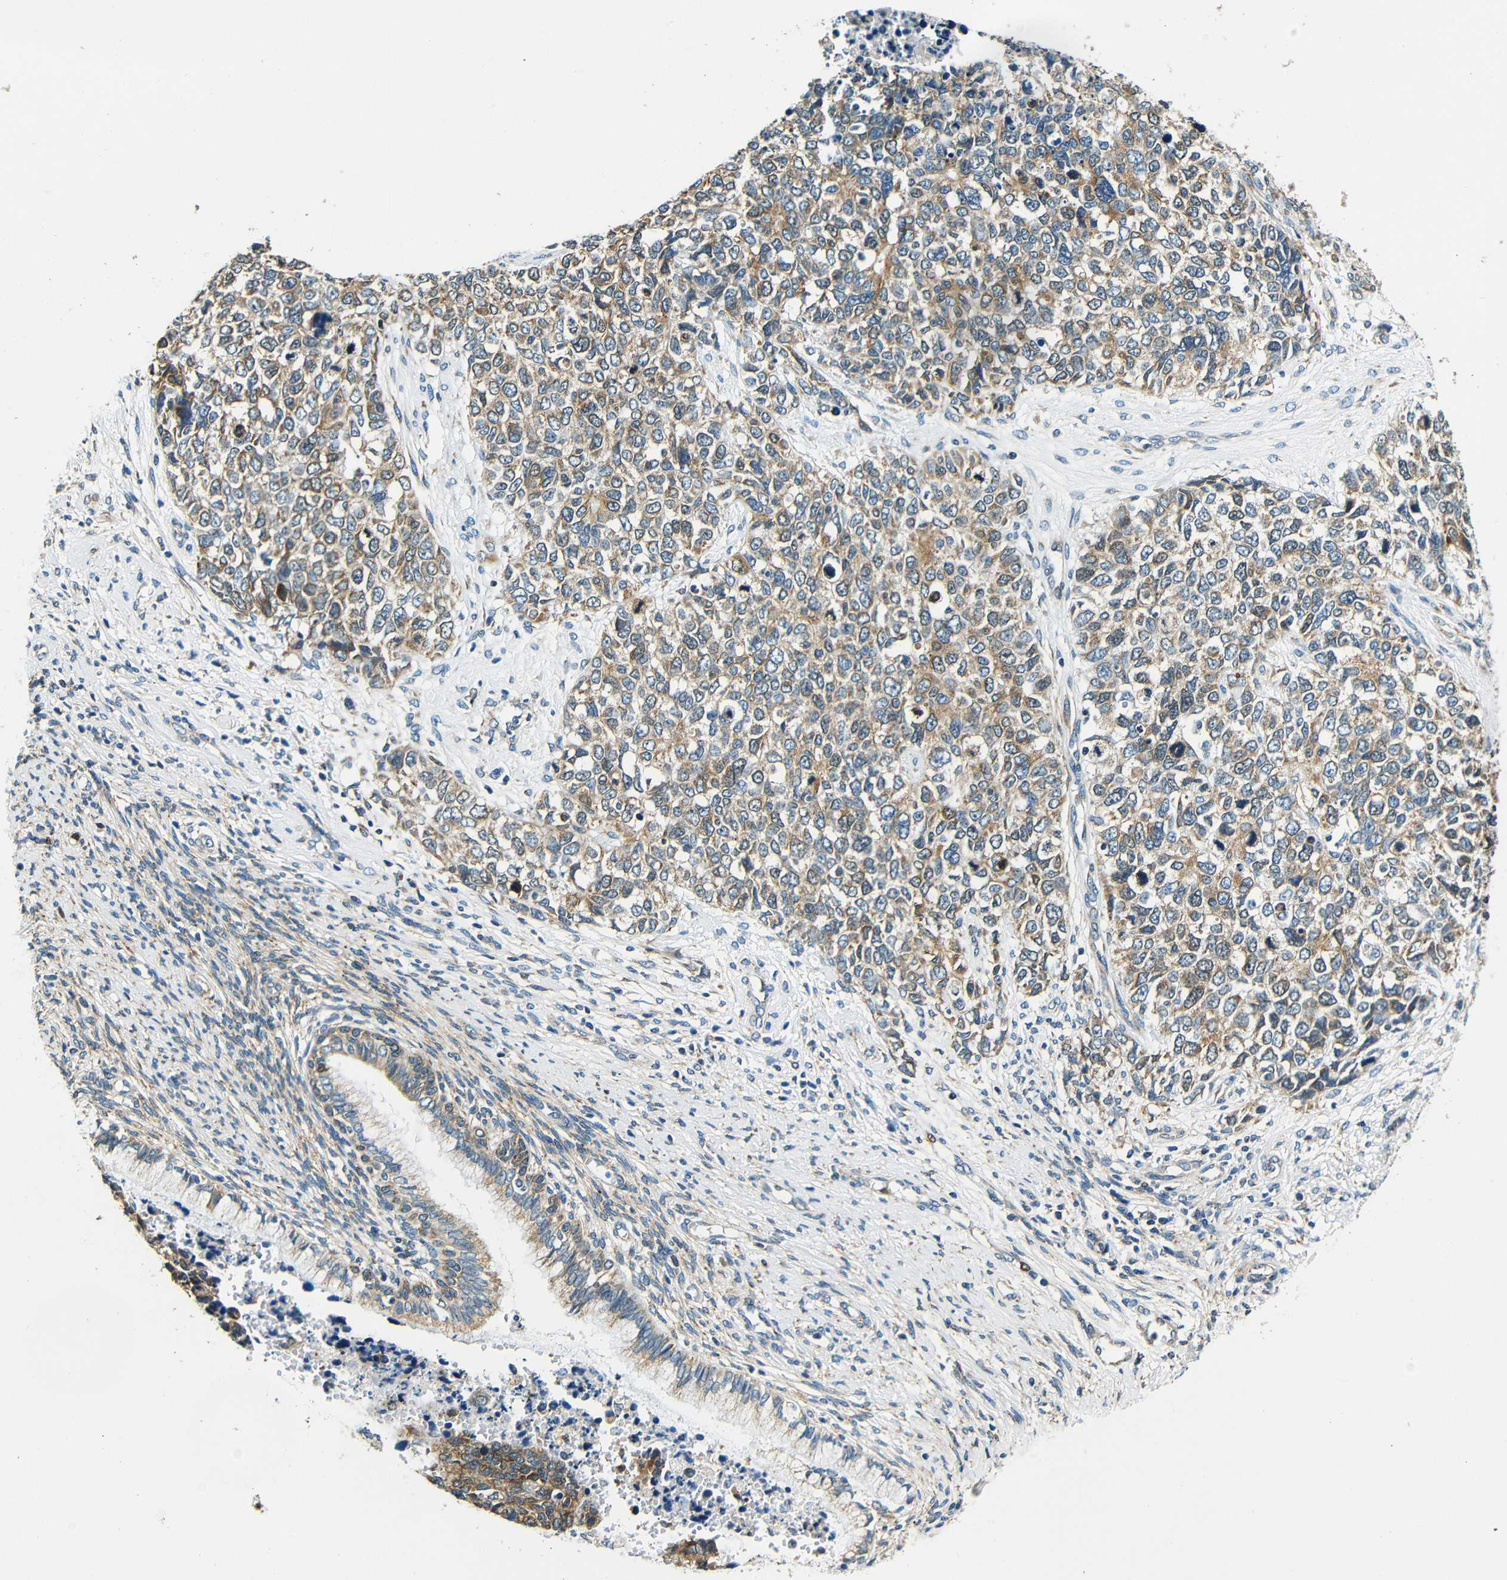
{"staining": {"intensity": "moderate", "quantity": ">75%", "location": "cytoplasmic/membranous"}, "tissue": "cervical cancer", "cell_type": "Tumor cells", "image_type": "cancer", "snomed": [{"axis": "morphology", "description": "Squamous cell carcinoma, NOS"}, {"axis": "topography", "description": "Cervix"}], "caption": "IHC image of neoplastic tissue: cervical cancer (squamous cell carcinoma) stained using IHC shows medium levels of moderate protein expression localized specifically in the cytoplasmic/membranous of tumor cells, appearing as a cytoplasmic/membranous brown color.", "gene": "VAPB", "patient": {"sex": "female", "age": 63}}